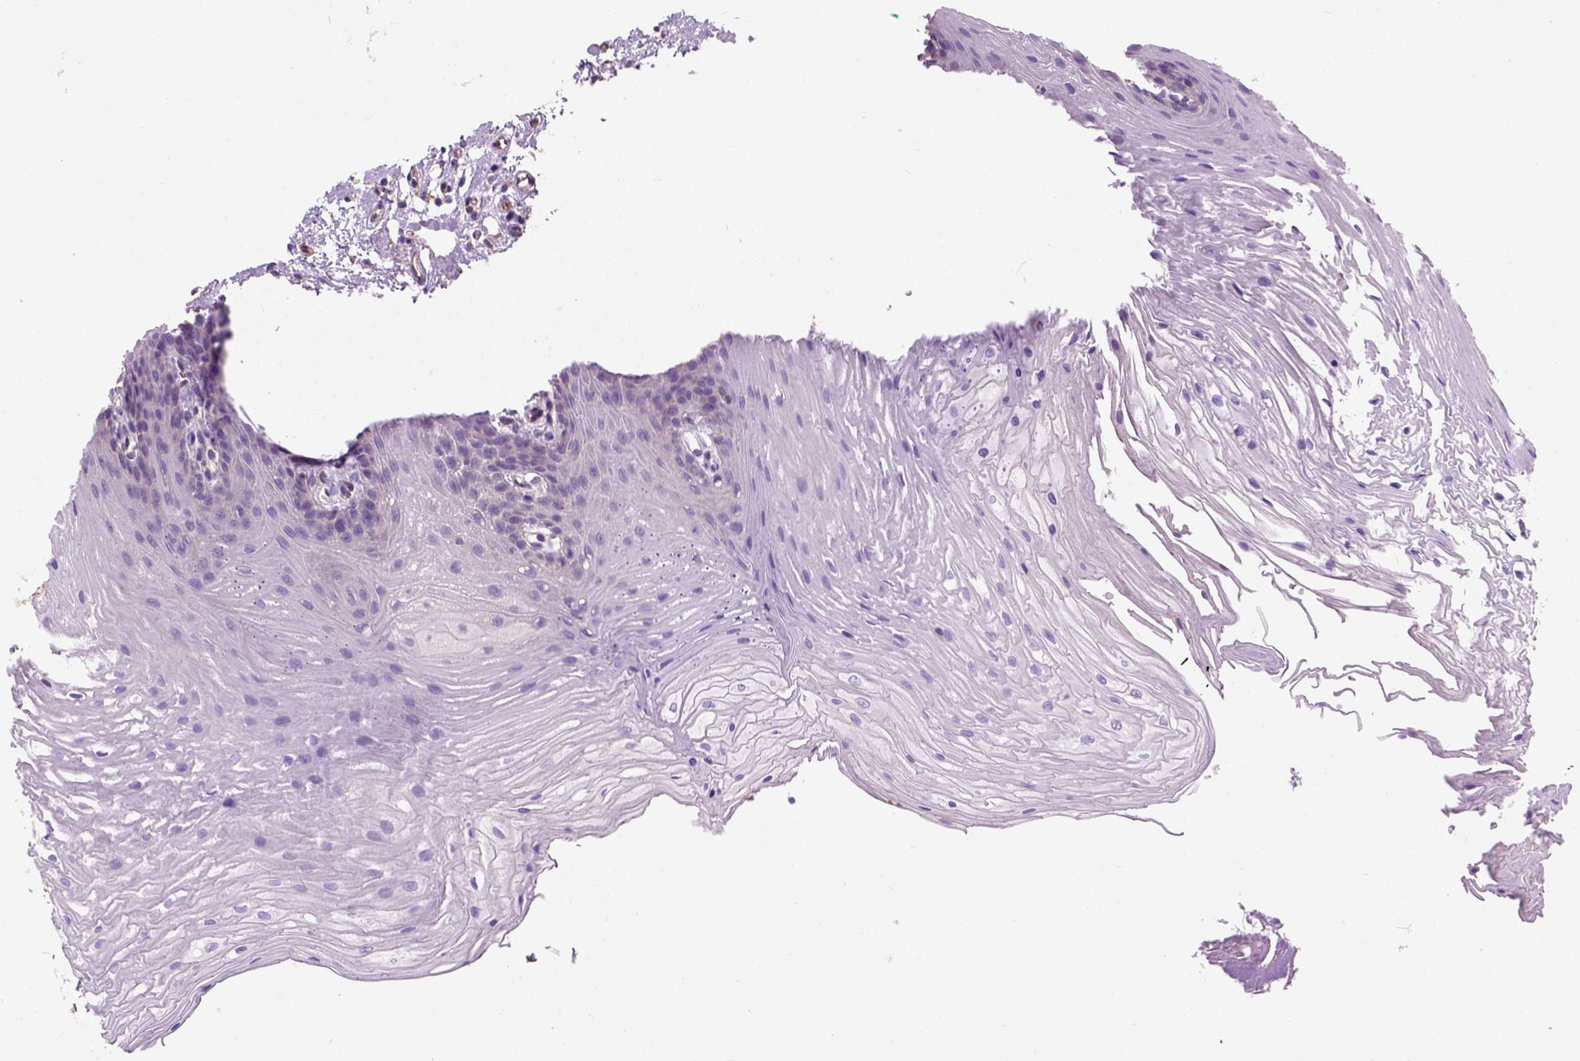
{"staining": {"intensity": "negative", "quantity": "none", "location": "none"}, "tissue": "oral mucosa", "cell_type": "Squamous epithelial cells", "image_type": "normal", "snomed": [{"axis": "morphology", "description": "Normal tissue, NOS"}, {"axis": "morphology", "description": "Squamous cell carcinoma, NOS"}, {"axis": "topography", "description": "Oral tissue"}, {"axis": "topography", "description": "Tounge, NOS"}, {"axis": "topography", "description": "Head-Neck"}], "caption": "IHC micrograph of benign oral mucosa: oral mucosa stained with DAB (3,3'-diaminobenzidine) shows no significant protein staining in squamous epithelial cells.", "gene": "SEMA4F", "patient": {"sex": "male", "age": 62}}